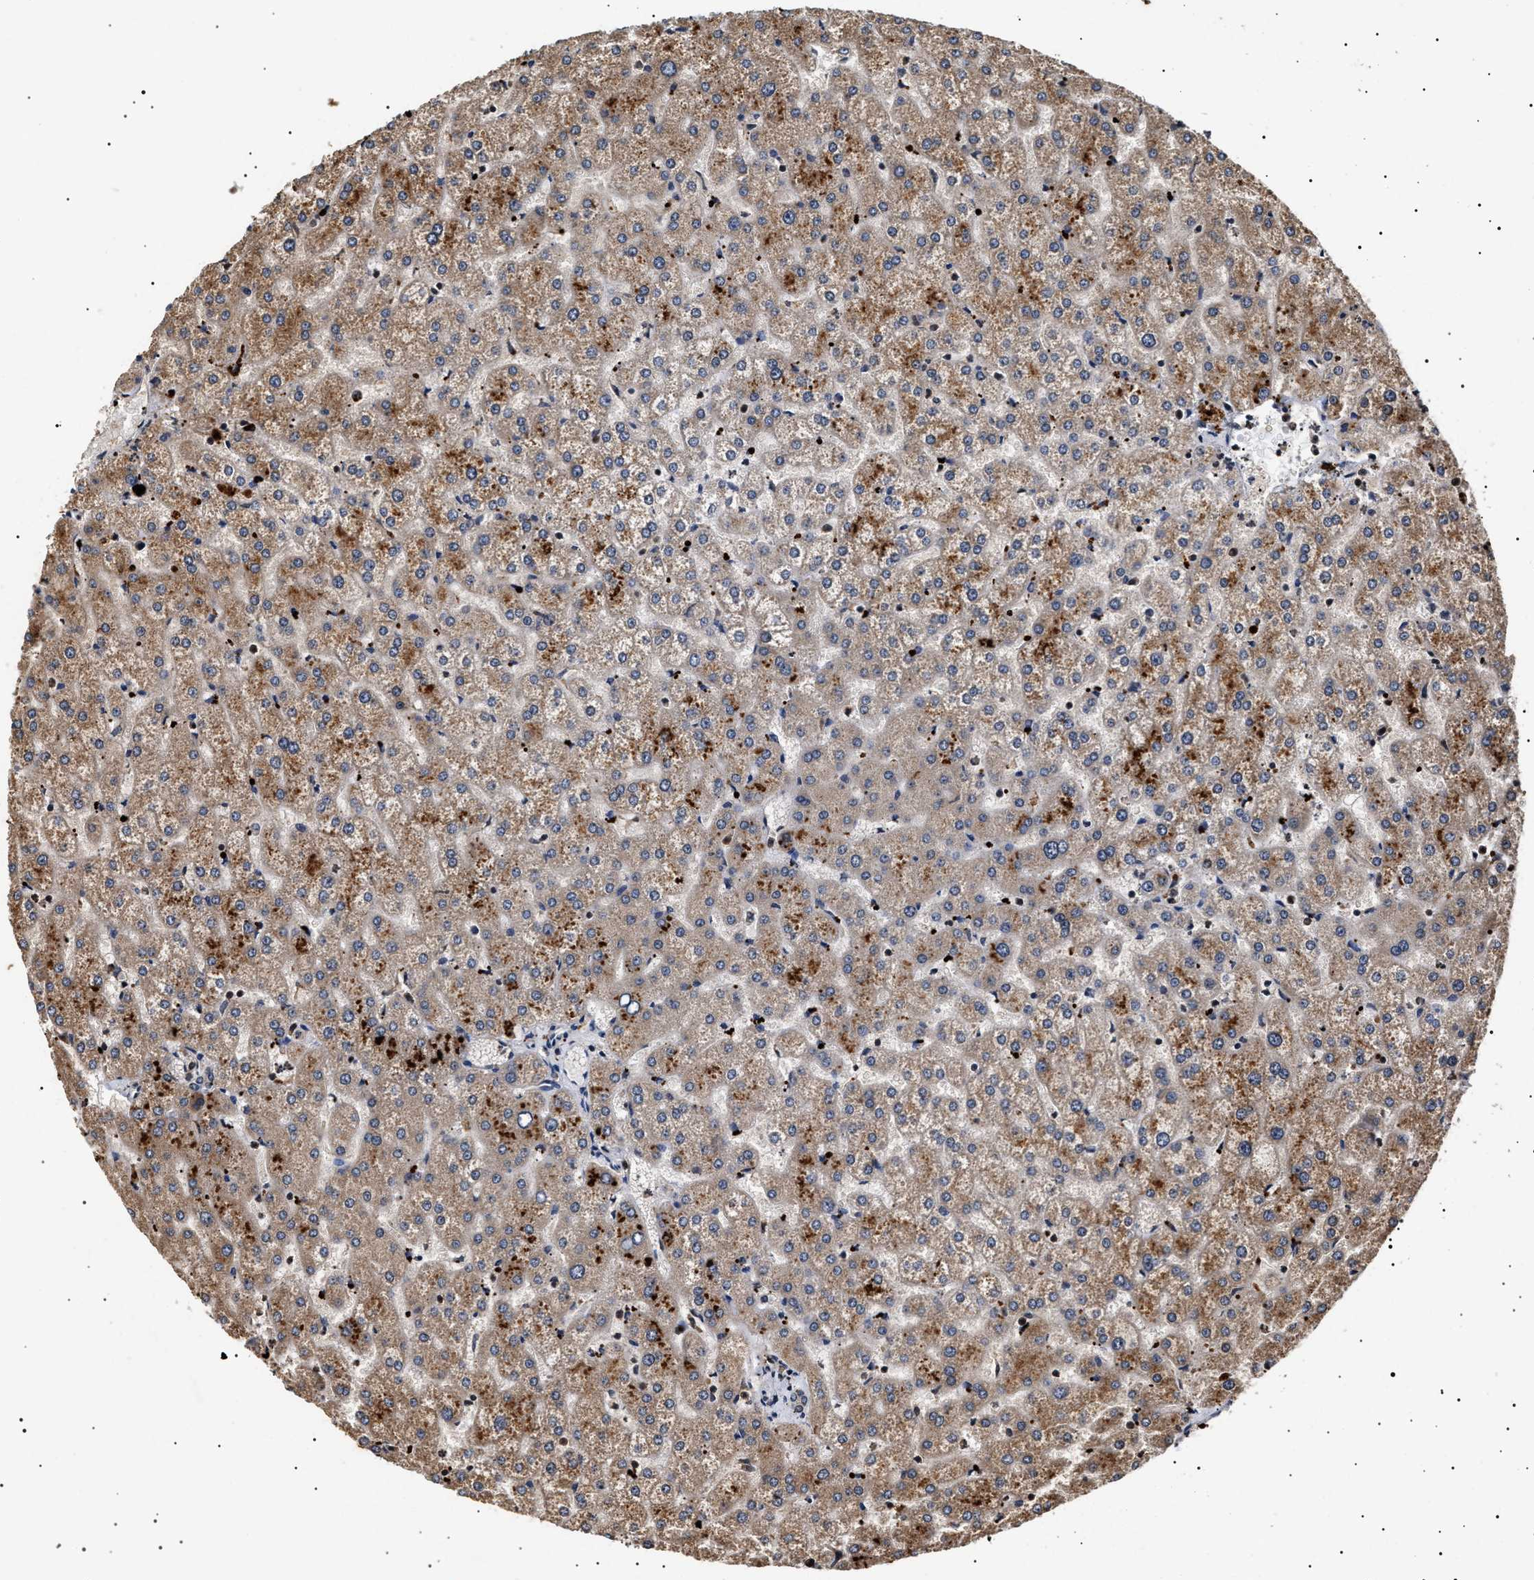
{"staining": {"intensity": "negative", "quantity": "none", "location": "none"}, "tissue": "liver", "cell_type": "Cholangiocytes", "image_type": "normal", "snomed": [{"axis": "morphology", "description": "Normal tissue, NOS"}, {"axis": "topography", "description": "Liver"}], "caption": "Immunohistochemistry micrograph of normal human liver stained for a protein (brown), which exhibits no staining in cholangiocytes. (DAB IHC visualized using brightfield microscopy, high magnification).", "gene": "KIF21A", "patient": {"sex": "female", "age": 32}}